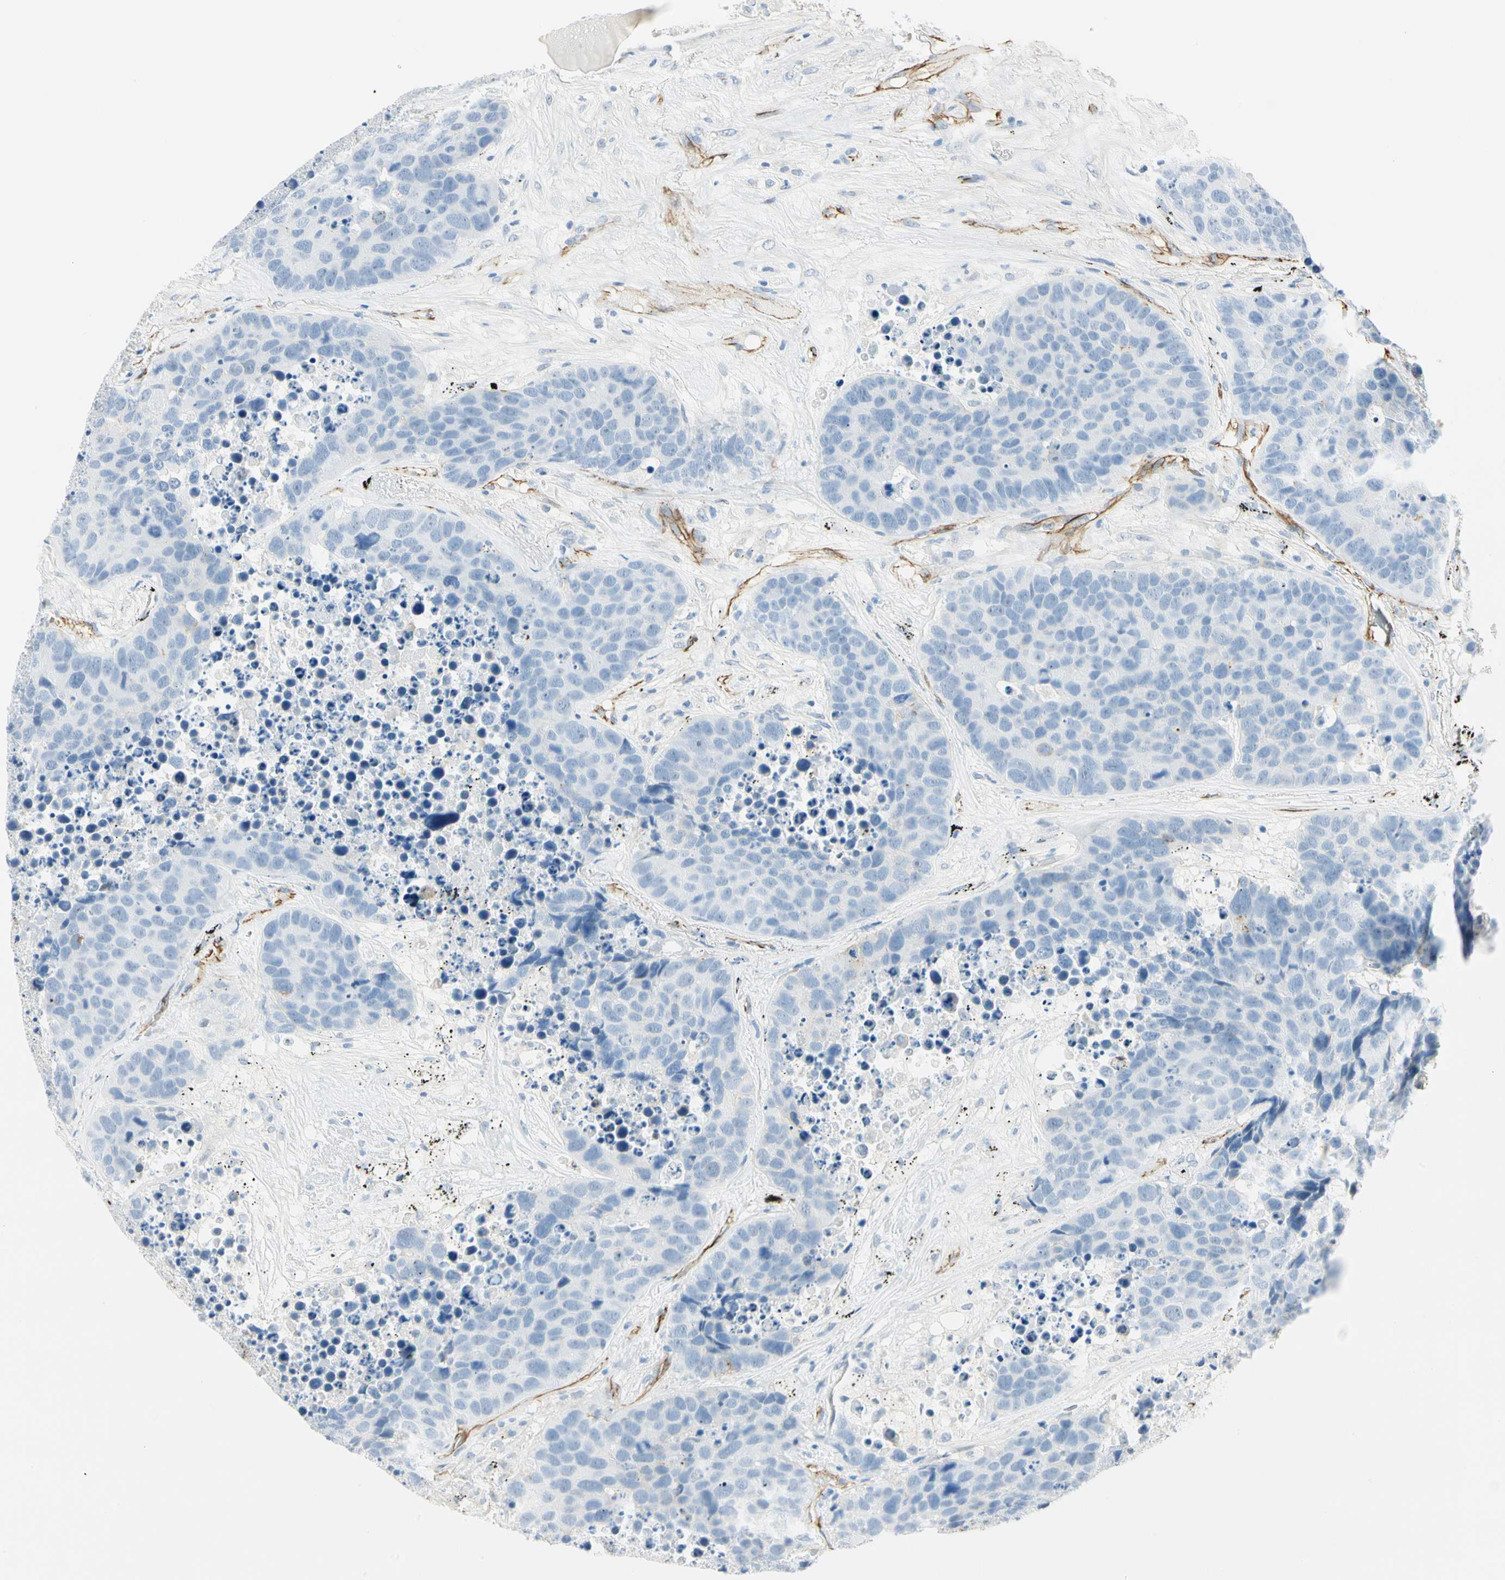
{"staining": {"intensity": "negative", "quantity": "none", "location": "none"}, "tissue": "carcinoid", "cell_type": "Tumor cells", "image_type": "cancer", "snomed": [{"axis": "morphology", "description": "Carcinoid, malignant, NOS"}, {"axis": "topography", "description": "Lung"}], "caption": "Immunohistochemistry (IHC) of human carcinoid displays no staining in tumor cells. The staining is performed using DAB (3,3'-diaminobenzidine) brown chromogen with nuclei counter-stained in using hematoxylin.", "gene": "VPS9D1", "patient": {"sex": "male", "age": 60}}